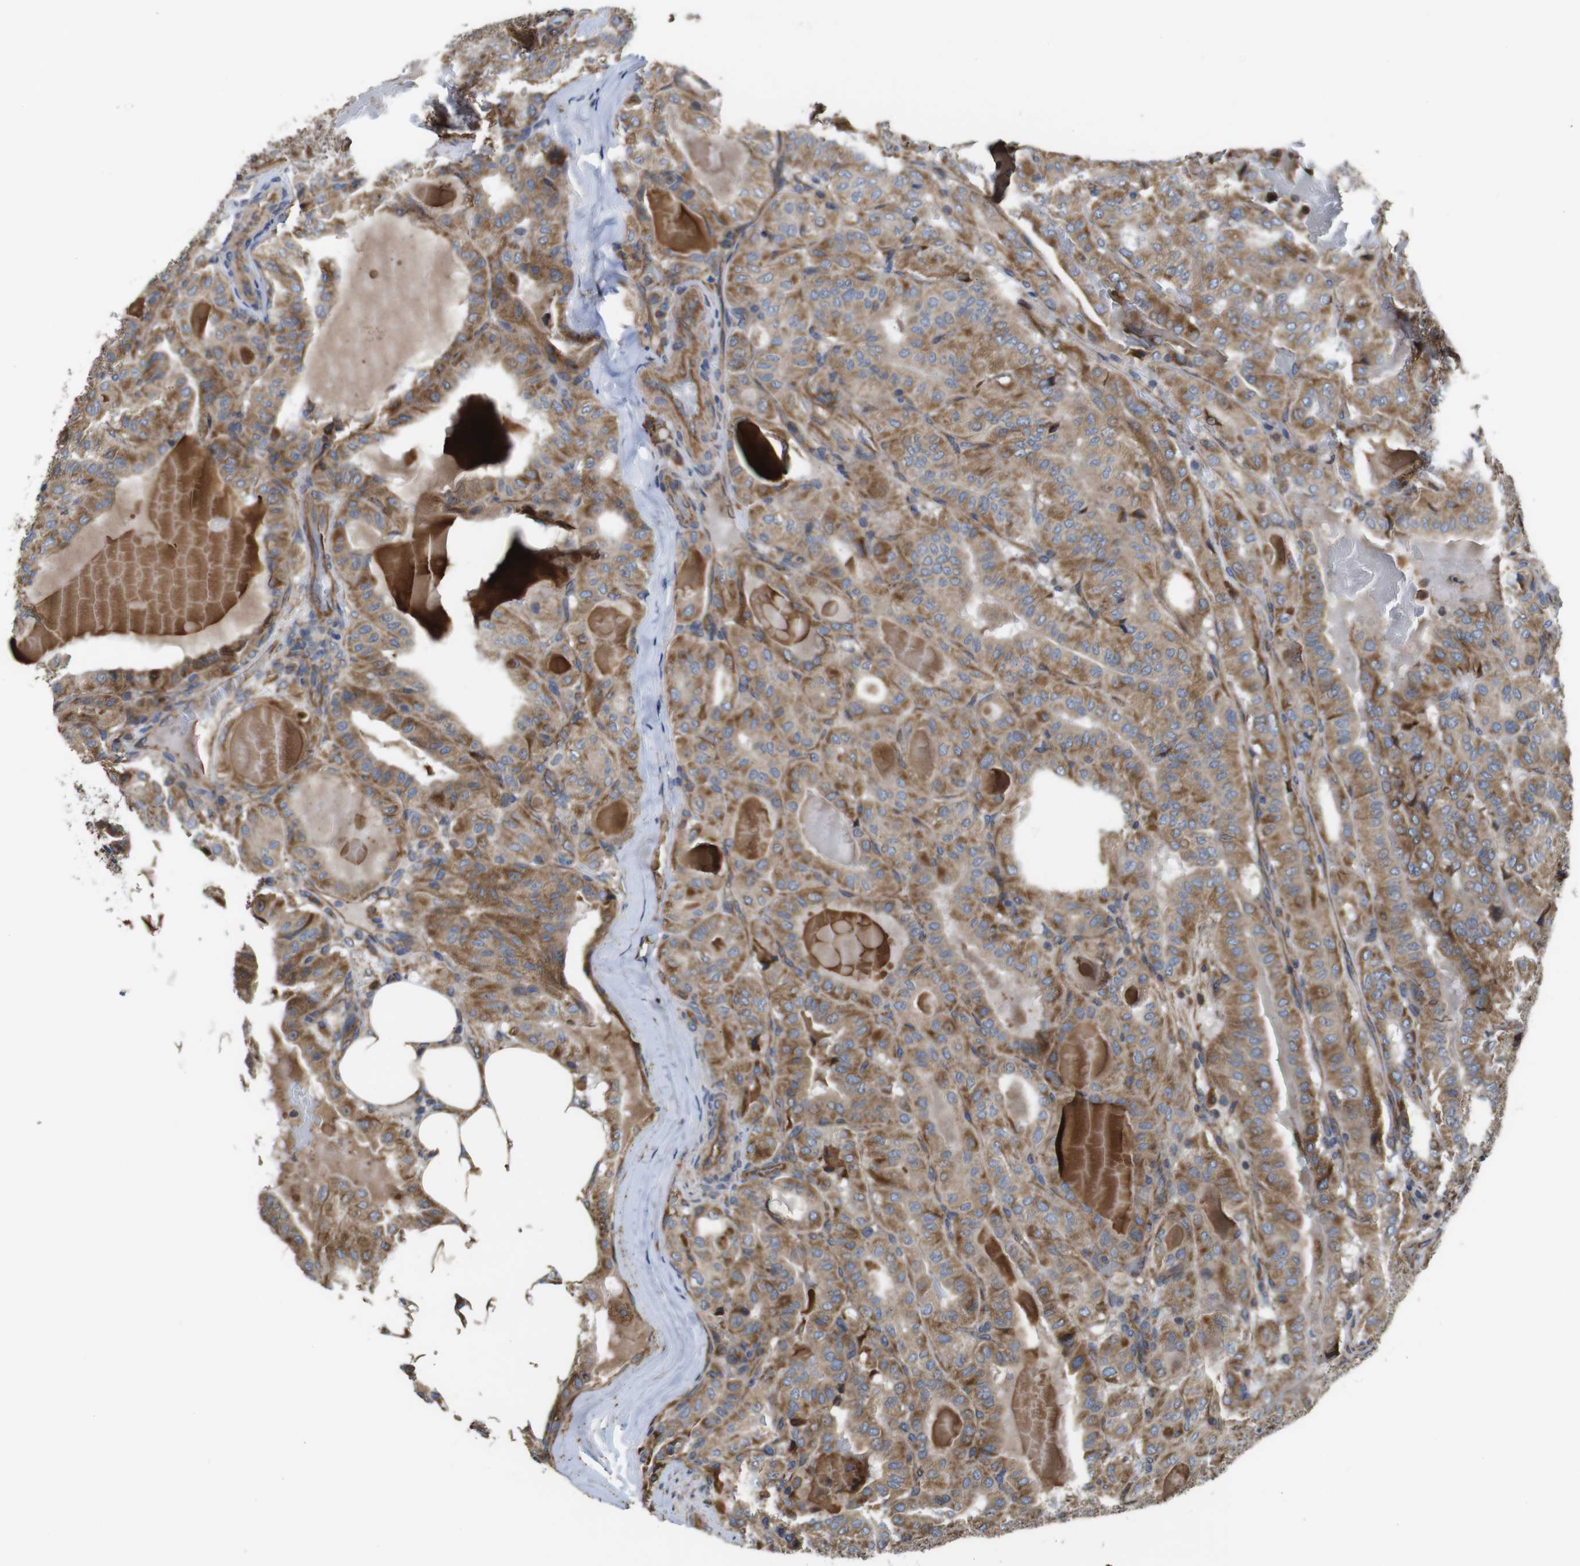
{"staining": {"intensity": "moderate", "quantity": ">75%", "location": "cytoplasmic/membranous"}, "tissue": "thyroid cancer", "cell_type": "Tumor cells", "image_type": "cancer", "snomed": [{"axis": "morphology", "description": "Papillary adenocarcinoma, NOS"}, {"axis": "topography", "description": "Thyroid gland"}], "caption": "Immunohistochemical staining of thyroid papillary adenocarcinoma exhibits medium levels of moderate cytoplasmic/membranous protein positivity in approximately >75% of tumor cells.", "gene": "POMK", "patient": {"sex": "male", "age": 77}}